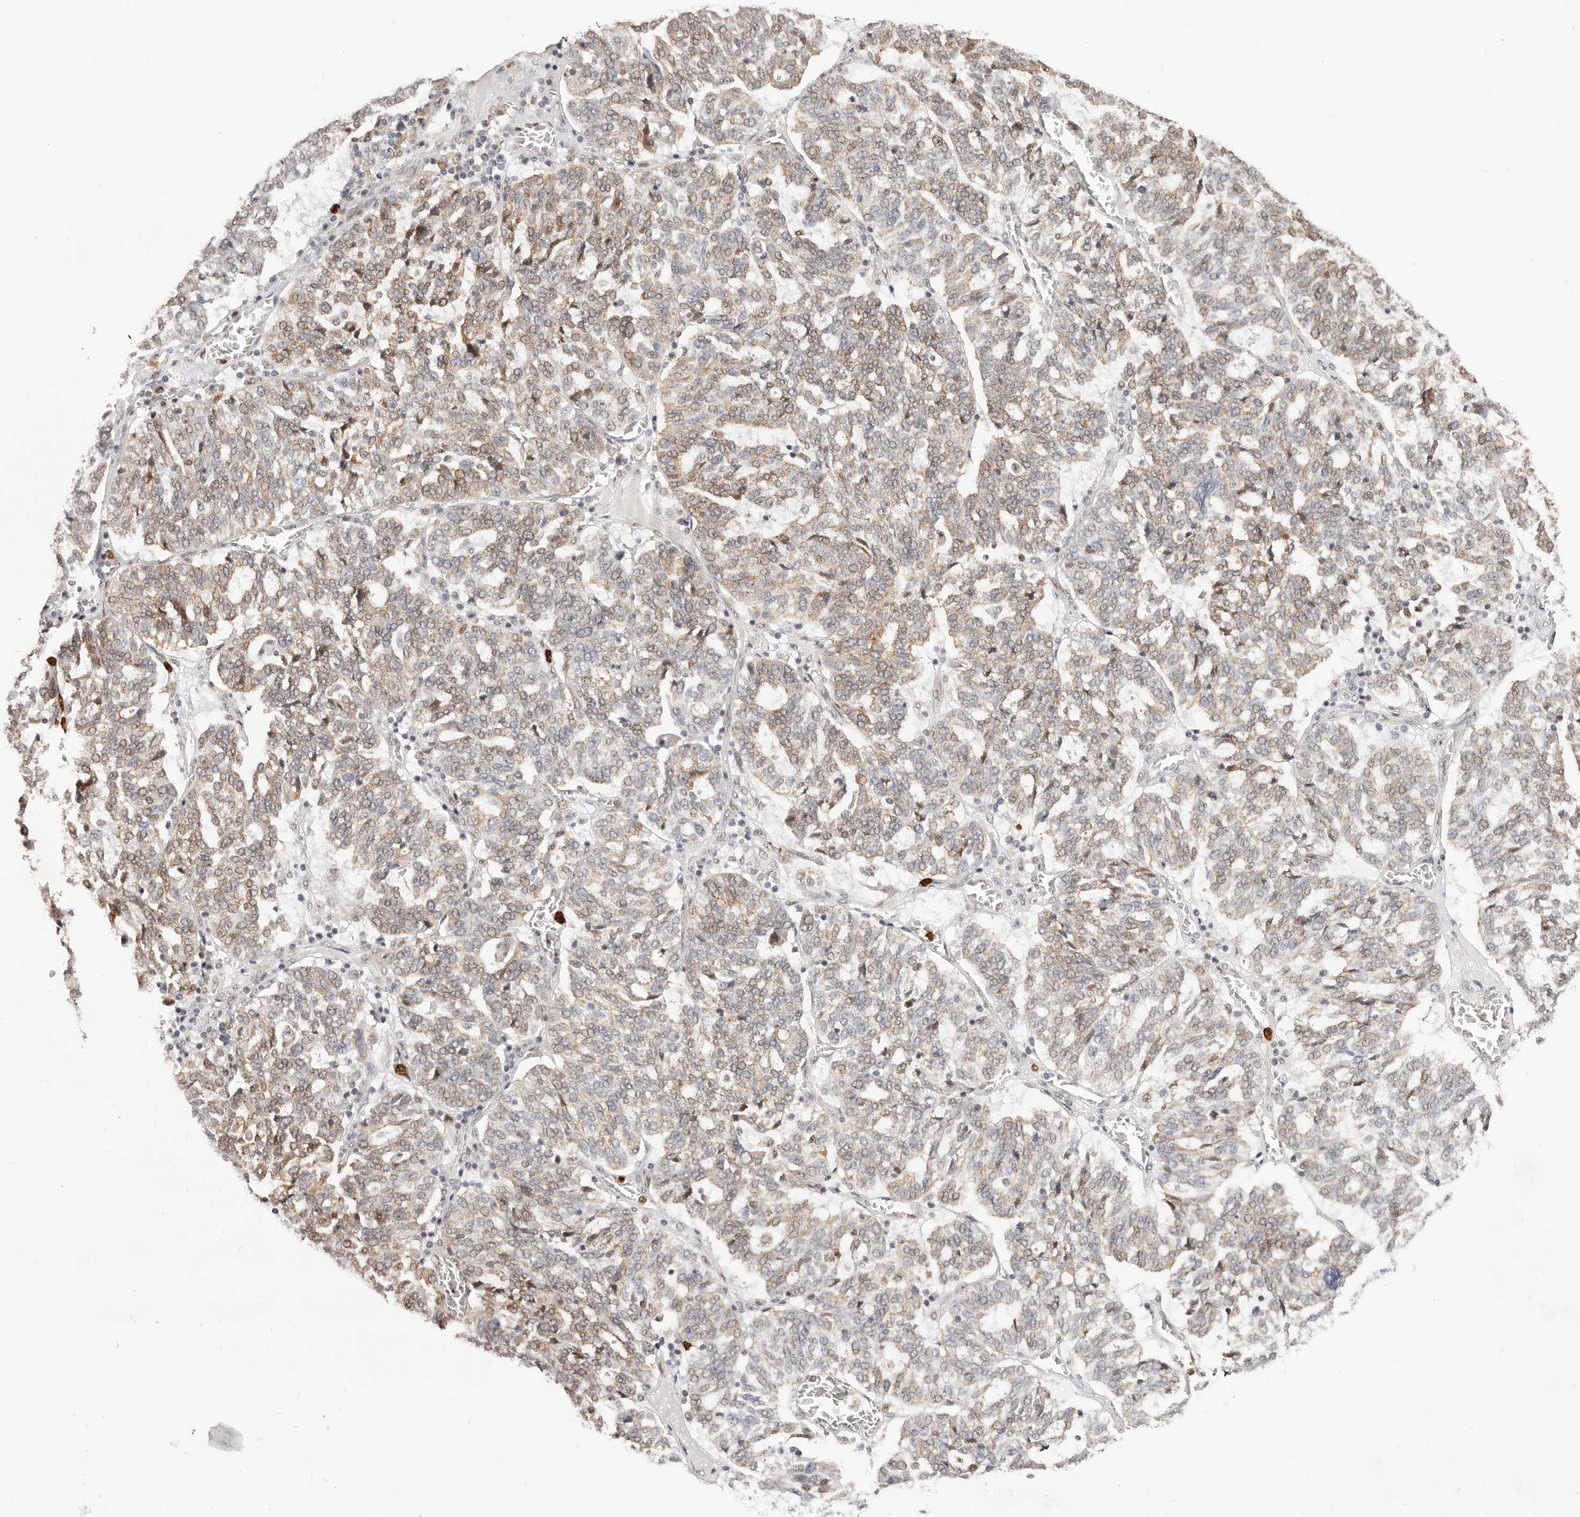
{"staining": {"intensity": "weak", "quantity": ">75%", "location": "cytoplasmic/membranous,nuclear"}, "tissue": "ovarian cancer", "cell_type": "Tumor cells", "image_type": "cancer", "snomed": [{"axis": "morphology", "description": "Cystadenocarcinoma, serous, NOS"}, {"axis": "topography", "description": "Ovary"}], "caption": "Immunohistochemistry (IHC) image of ovarian cancer stained for a protein (brown), which displays low levels of weak cytoplasmic/membranous and nuclear positivity in about >75% of tumor cells.", "gene": "AFDN", "patient": {"sex": "female", "age": 59}}